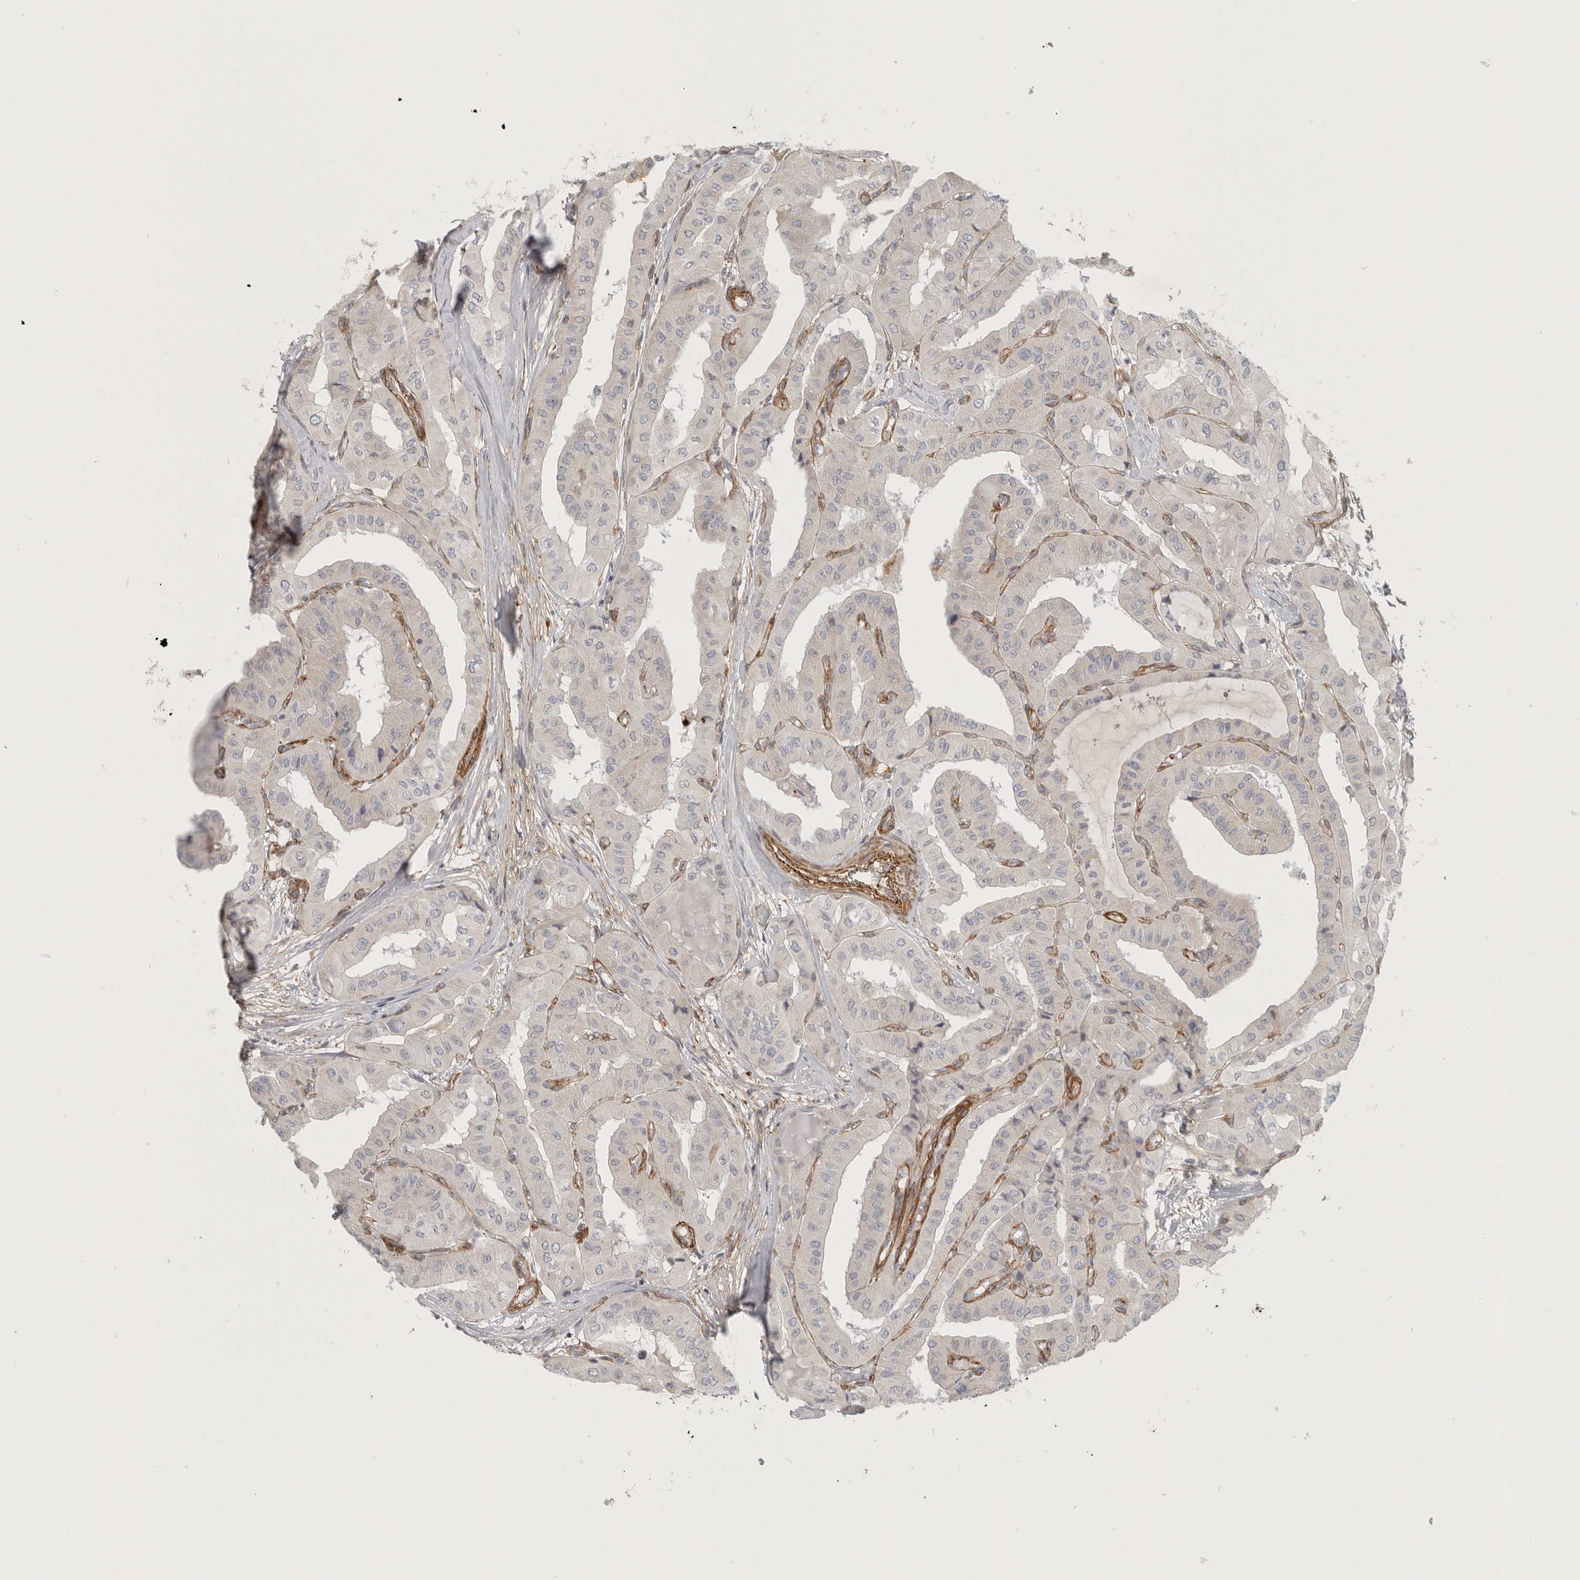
{"staining": {"intensity": "negative", "quantity": "none", "location": "none"}, "tissue": "thyroid cancer", "cell_type": "Tumor cells", "image_type": "cancer", "snomed": [{"axis": "morphology", "description": "Papillary adenocarcinoma, NOS"}, {"axis": "topography", "description": "Thyroid gland"}], "caption": "Immunohistochemistry (IHC) photomicrograph of human thyroid papillary adenocarcinoma stained for a protein (brown), which reveals no positivity in tumor cells. The staining is performed using DAB brown chromogen with nuclei counter-stained in using hematoxylin.", "gene": "LONRF1", "patient": {"sex": "female", "age": 59}}